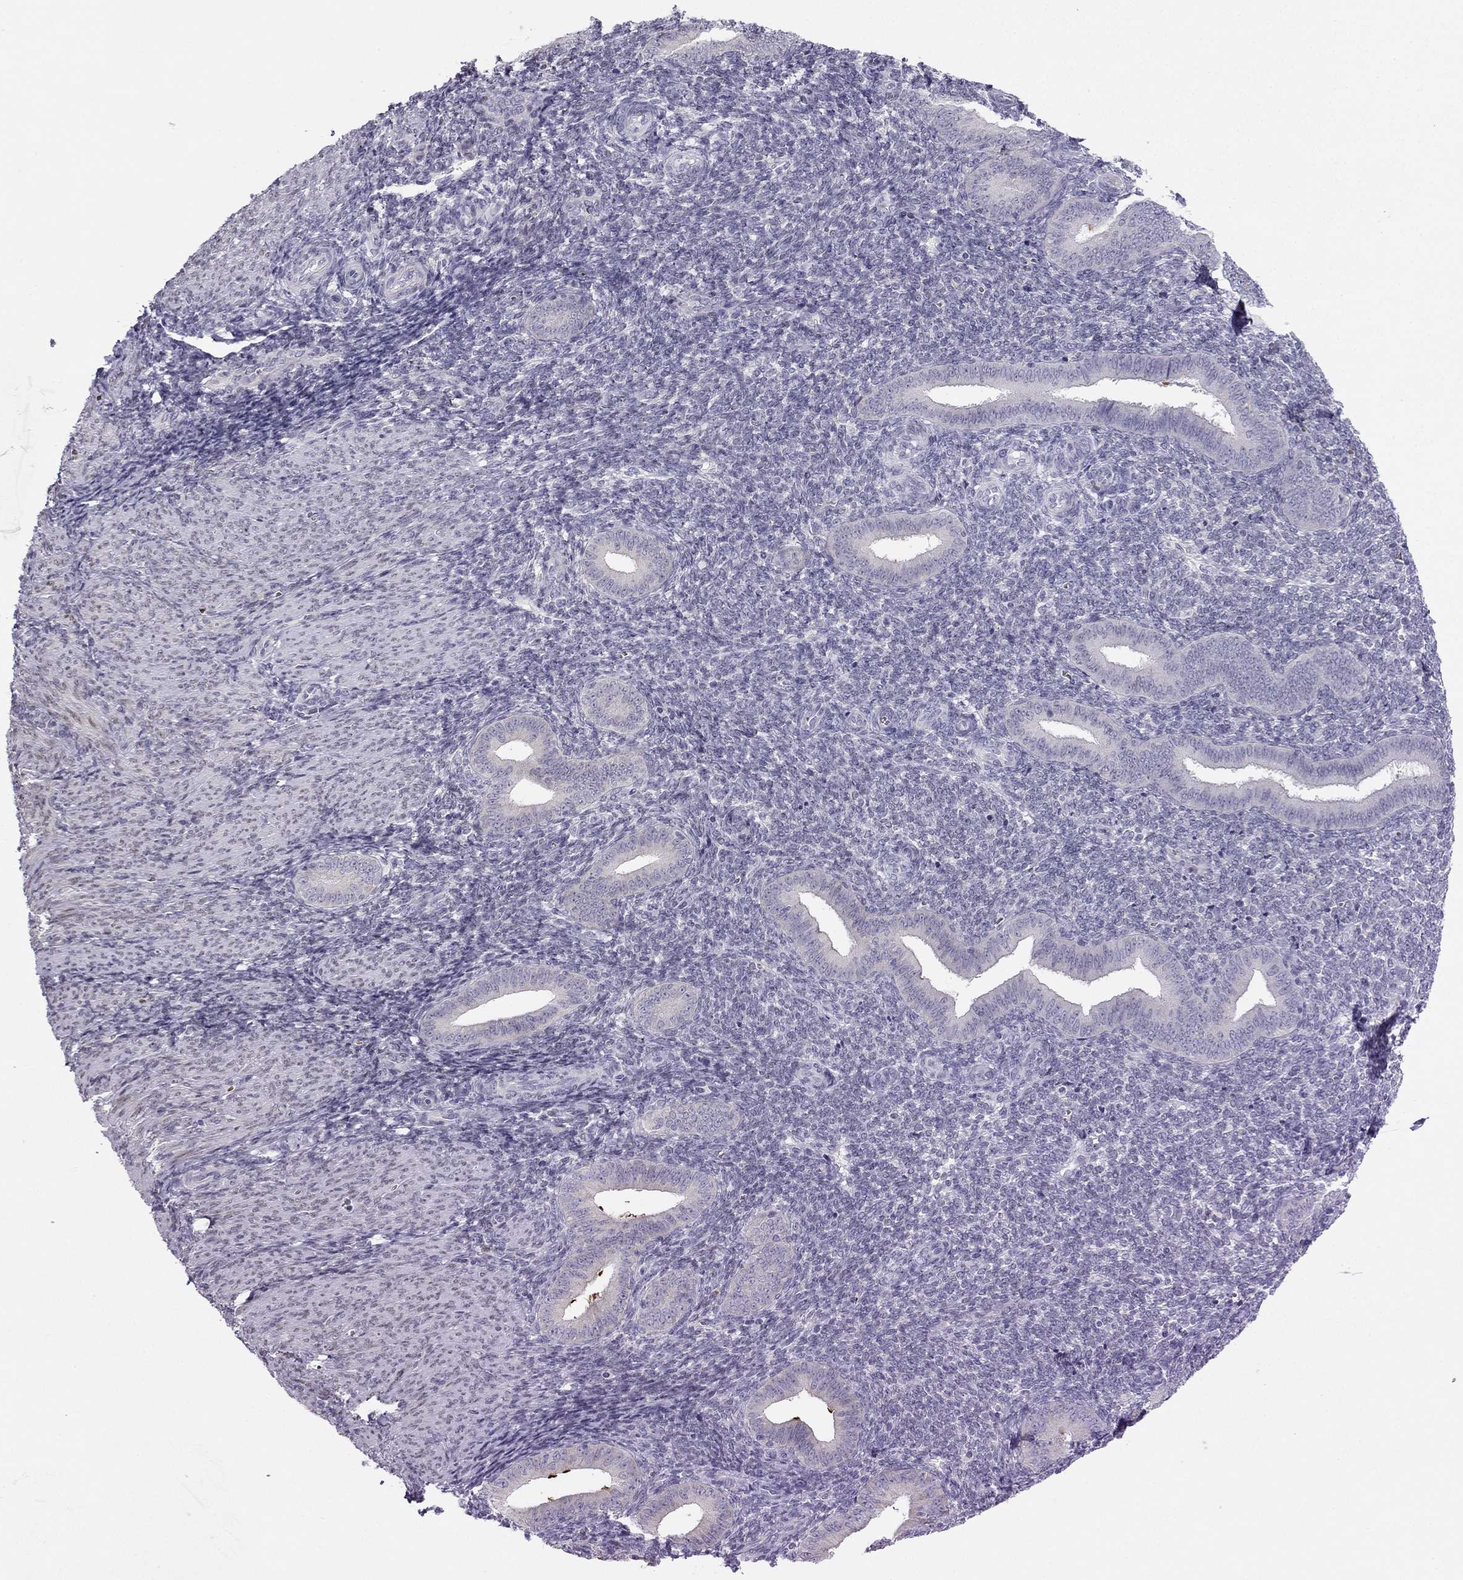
{"staining": {"intensity": "negative", "quantity": "none", "location": "none"}, "tissue": "endometrium", "cell_type": "Cells in endometrial stroma", "image_type": "normal", "snomed": [{"axis": "morphology", "description": "Normal tissue, NOS"}, {"axis": "topography", "description": "Endometrium"}], "caption": "This is a micrograph of immunohistochemistry (IHC) staining of normal endometrium, which shows no staining in cells in endometrial stroma.", "gene": "RSPH14", "patient": {"sex": "female", "age": 25}}